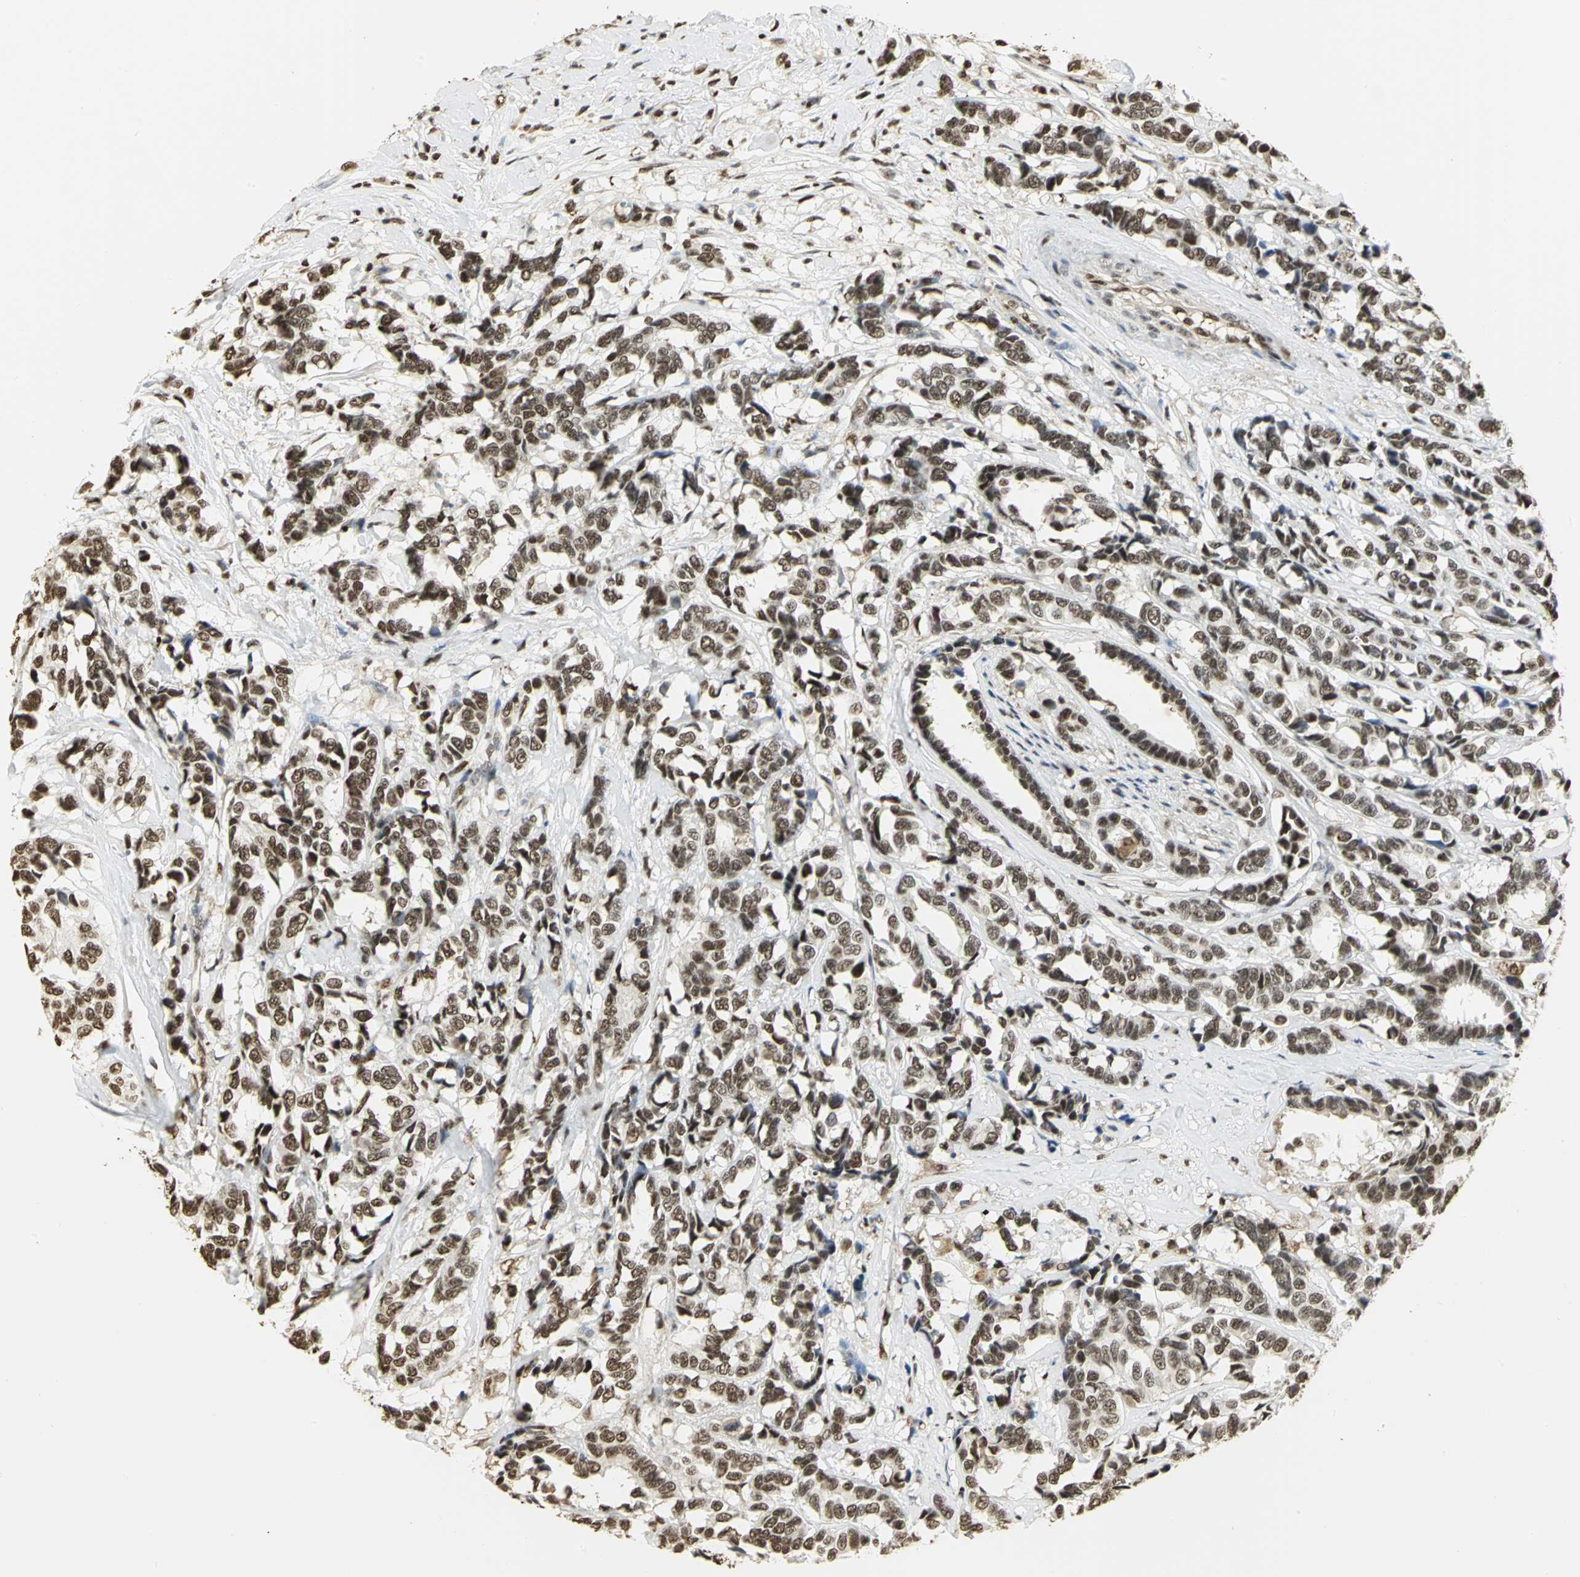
{"staining": {"intensity": "moderate", "quantity": ">75%", "location": "nuclear"}, "tissue": "breast cancer", "cell_type": "Tumor cells", "image_type": "cancer", "snomed": [{"axis": "morphology", "description": "Duct carcinoma"}, {"axis": "topography", "description": "Breast"}], "caption": "Protein expression by IHC shows moderate nuclear expression in about >75% of tumor cells in breast cancer.", "gene": "SET", "patient": {"sex": "female", "age": 87}}